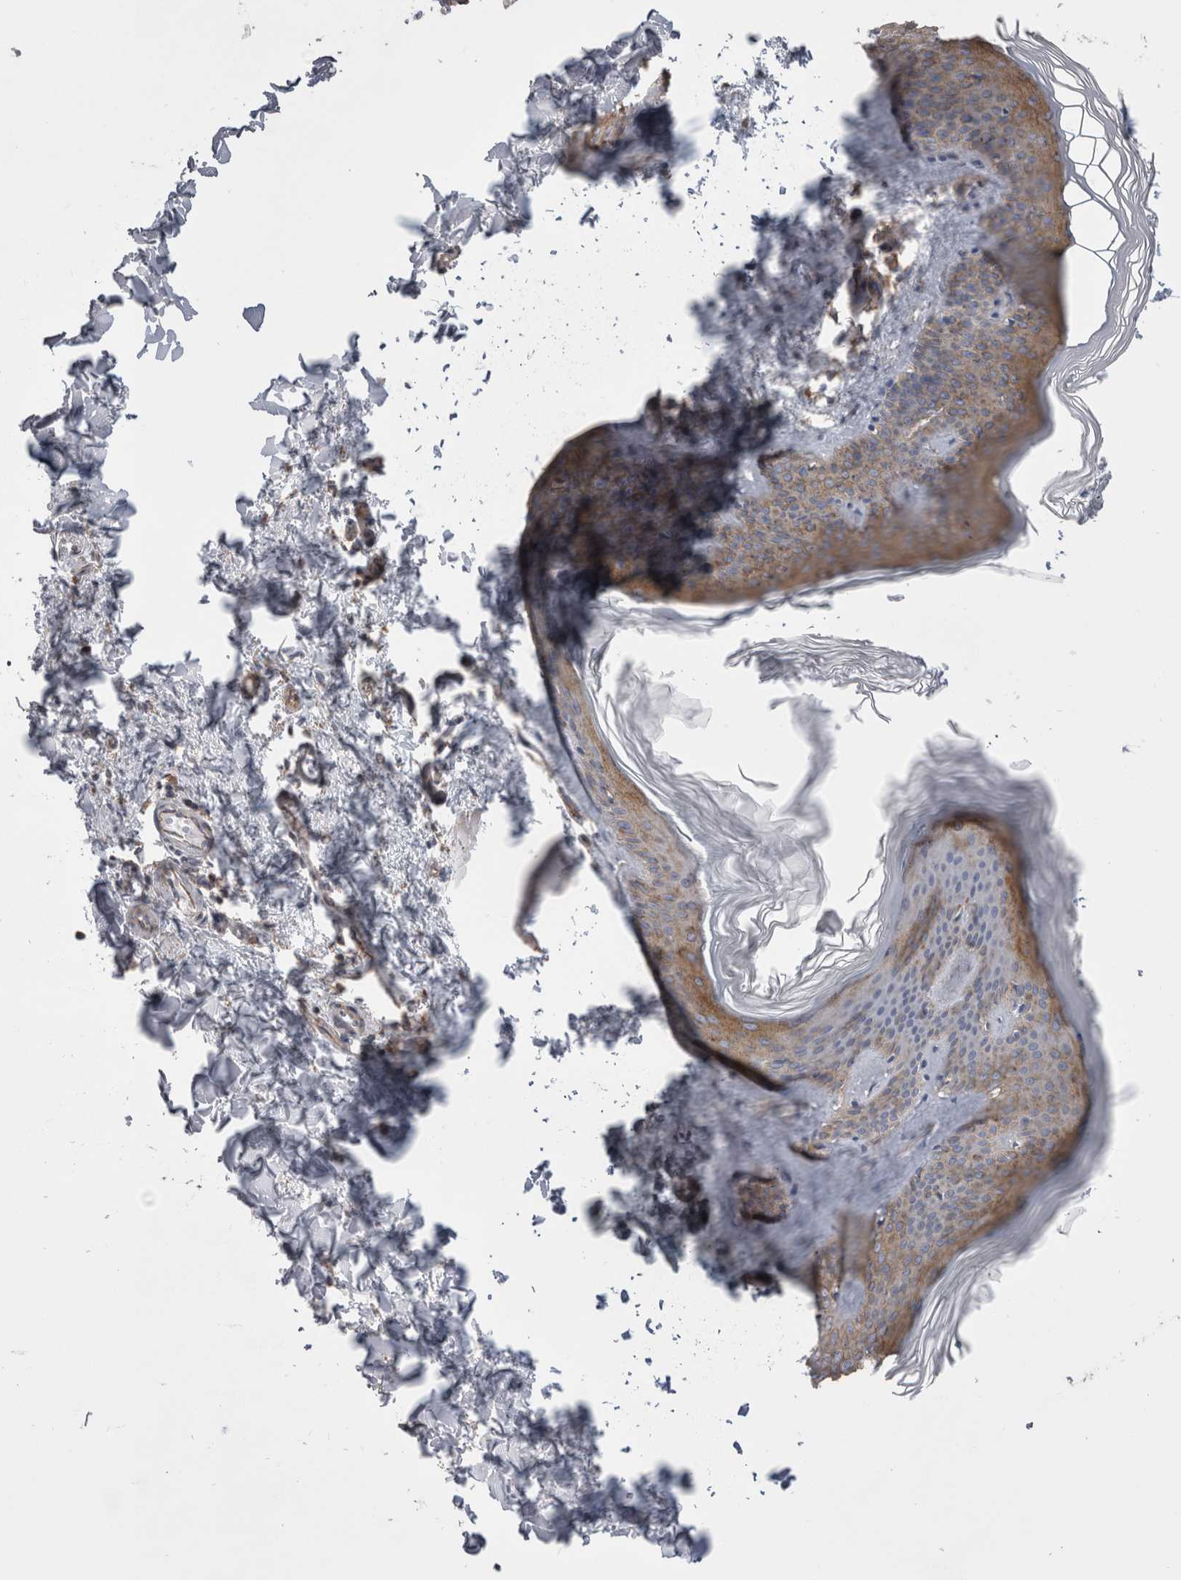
{"staining": {"intensity": "weak", "quantity": ">75%", "location": "cytoplasmic/membranous"}, "tissue": "skin", "cell_type": "Fibroblasts", "image_type": "normal", "snomed": [{"axis": "morphology", "description": "Normal tissue, NOS"}, {"axis": "topography", "description": "Skin"}], "caption": "Human skin stained for a protein (brown) displays weak cytoplasmic/membranous positive staining in about >75% of fibroblasts.", "gene": "ATXN3L", "patient": {"sex": "female", "age": 27}}